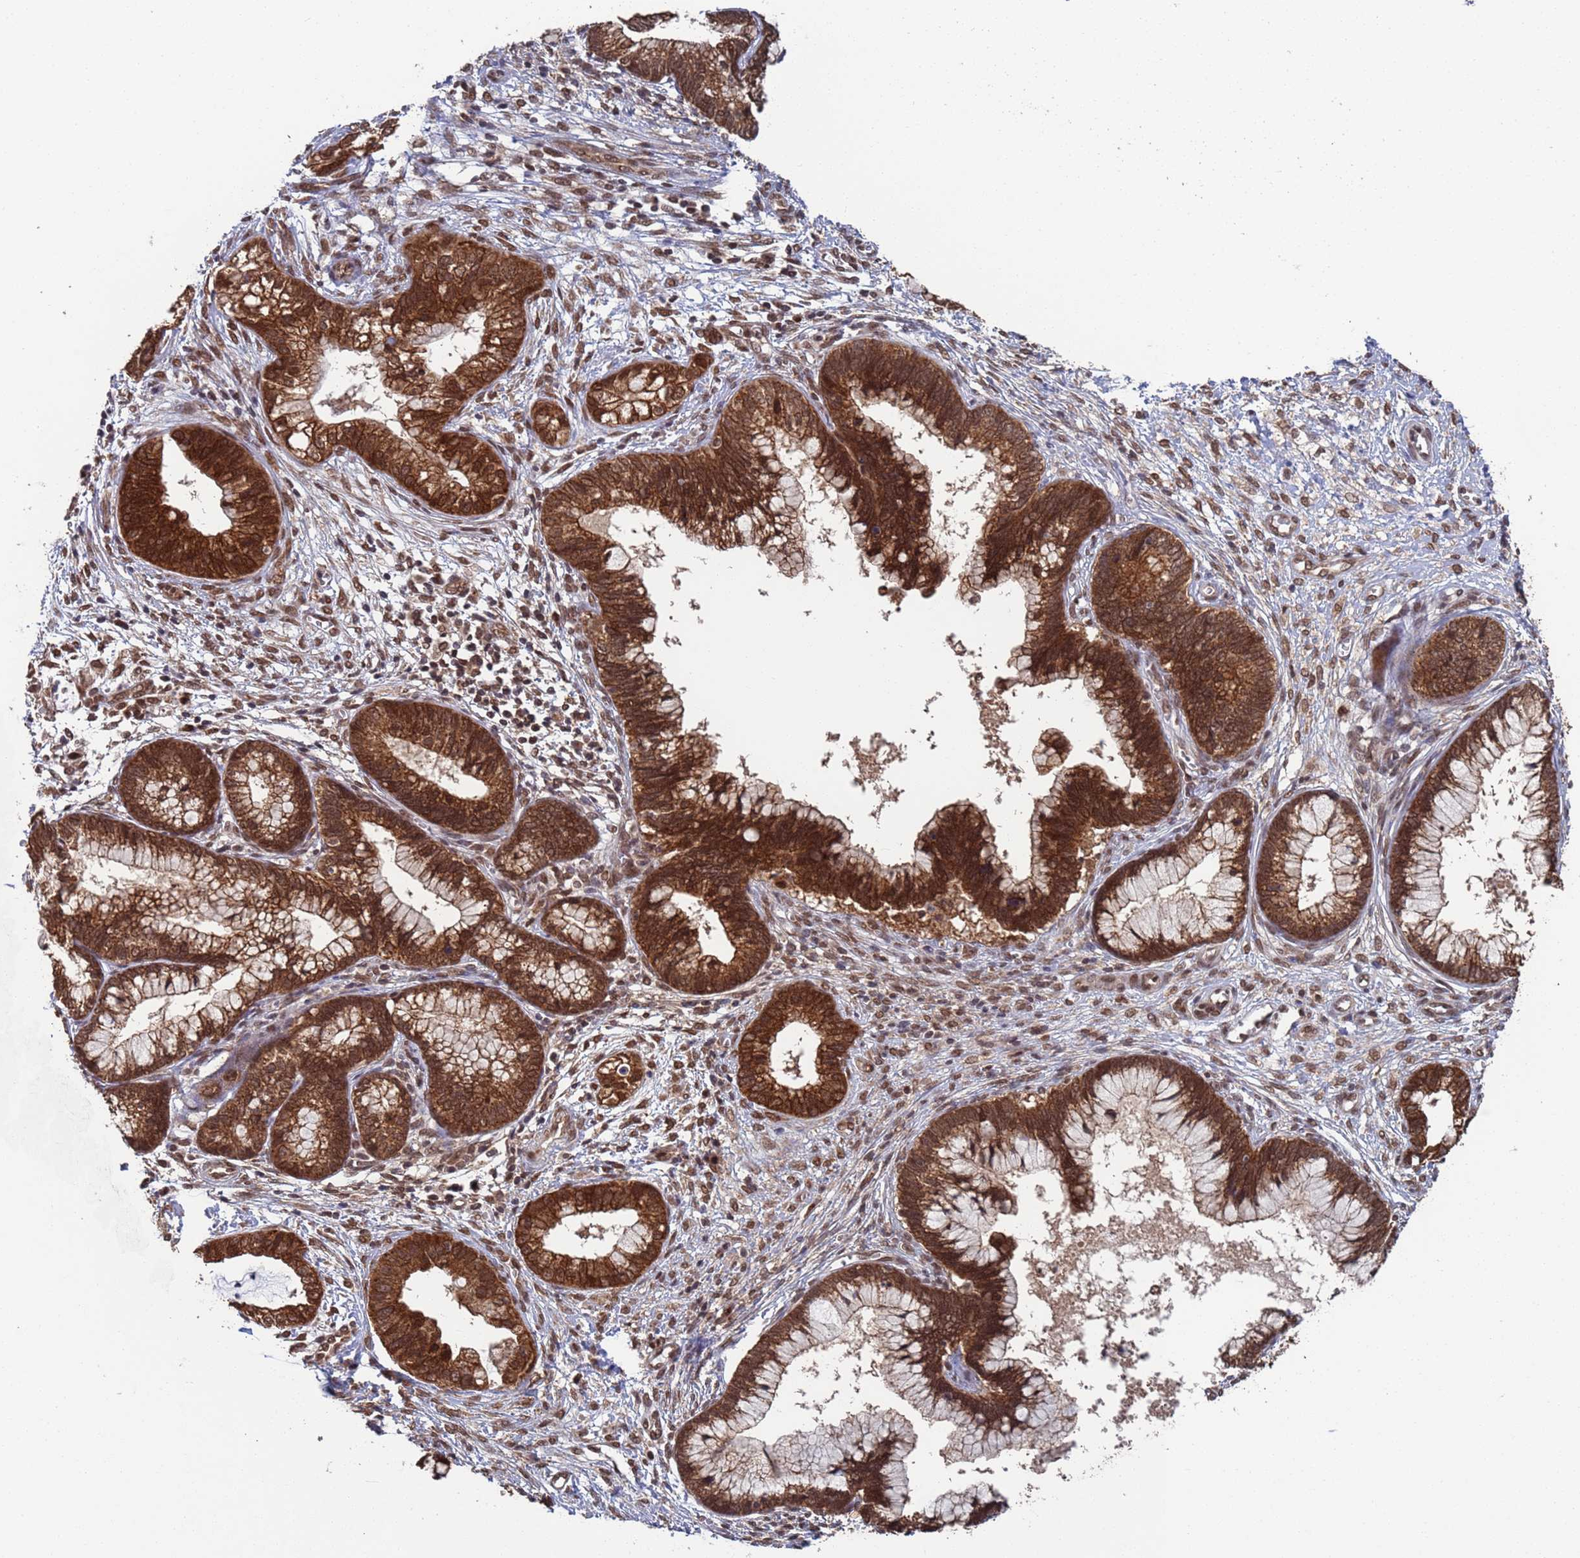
{"staining": {"intensity": "moderate", "quantity": ">75%", "location": "cytoplasmic/membranous,nuclear"}, "tissue": "cervical cancer", "cell_type": "Tumor cells", "image_type": "cancer", "snomed": [{"axis": "morphology", "description": "Adenocarcinoma, NOS"}, {"axis": "topography", "description": "Cervix"}], "caption": "Immunohistochemistry (IHC) micrograph of neoplastic tissue: human adenocarcinoma (cervical) stained using IHC exhibits medium levels of moderate protein expression localized specifically in the cytoplasmic/membranous and nuclear of tumor cells, appearing as a cytoplasmic/membranous and nuclear brown color.", "gene": "FUBP3", "patient": {"sex": "female", "age": 44}}